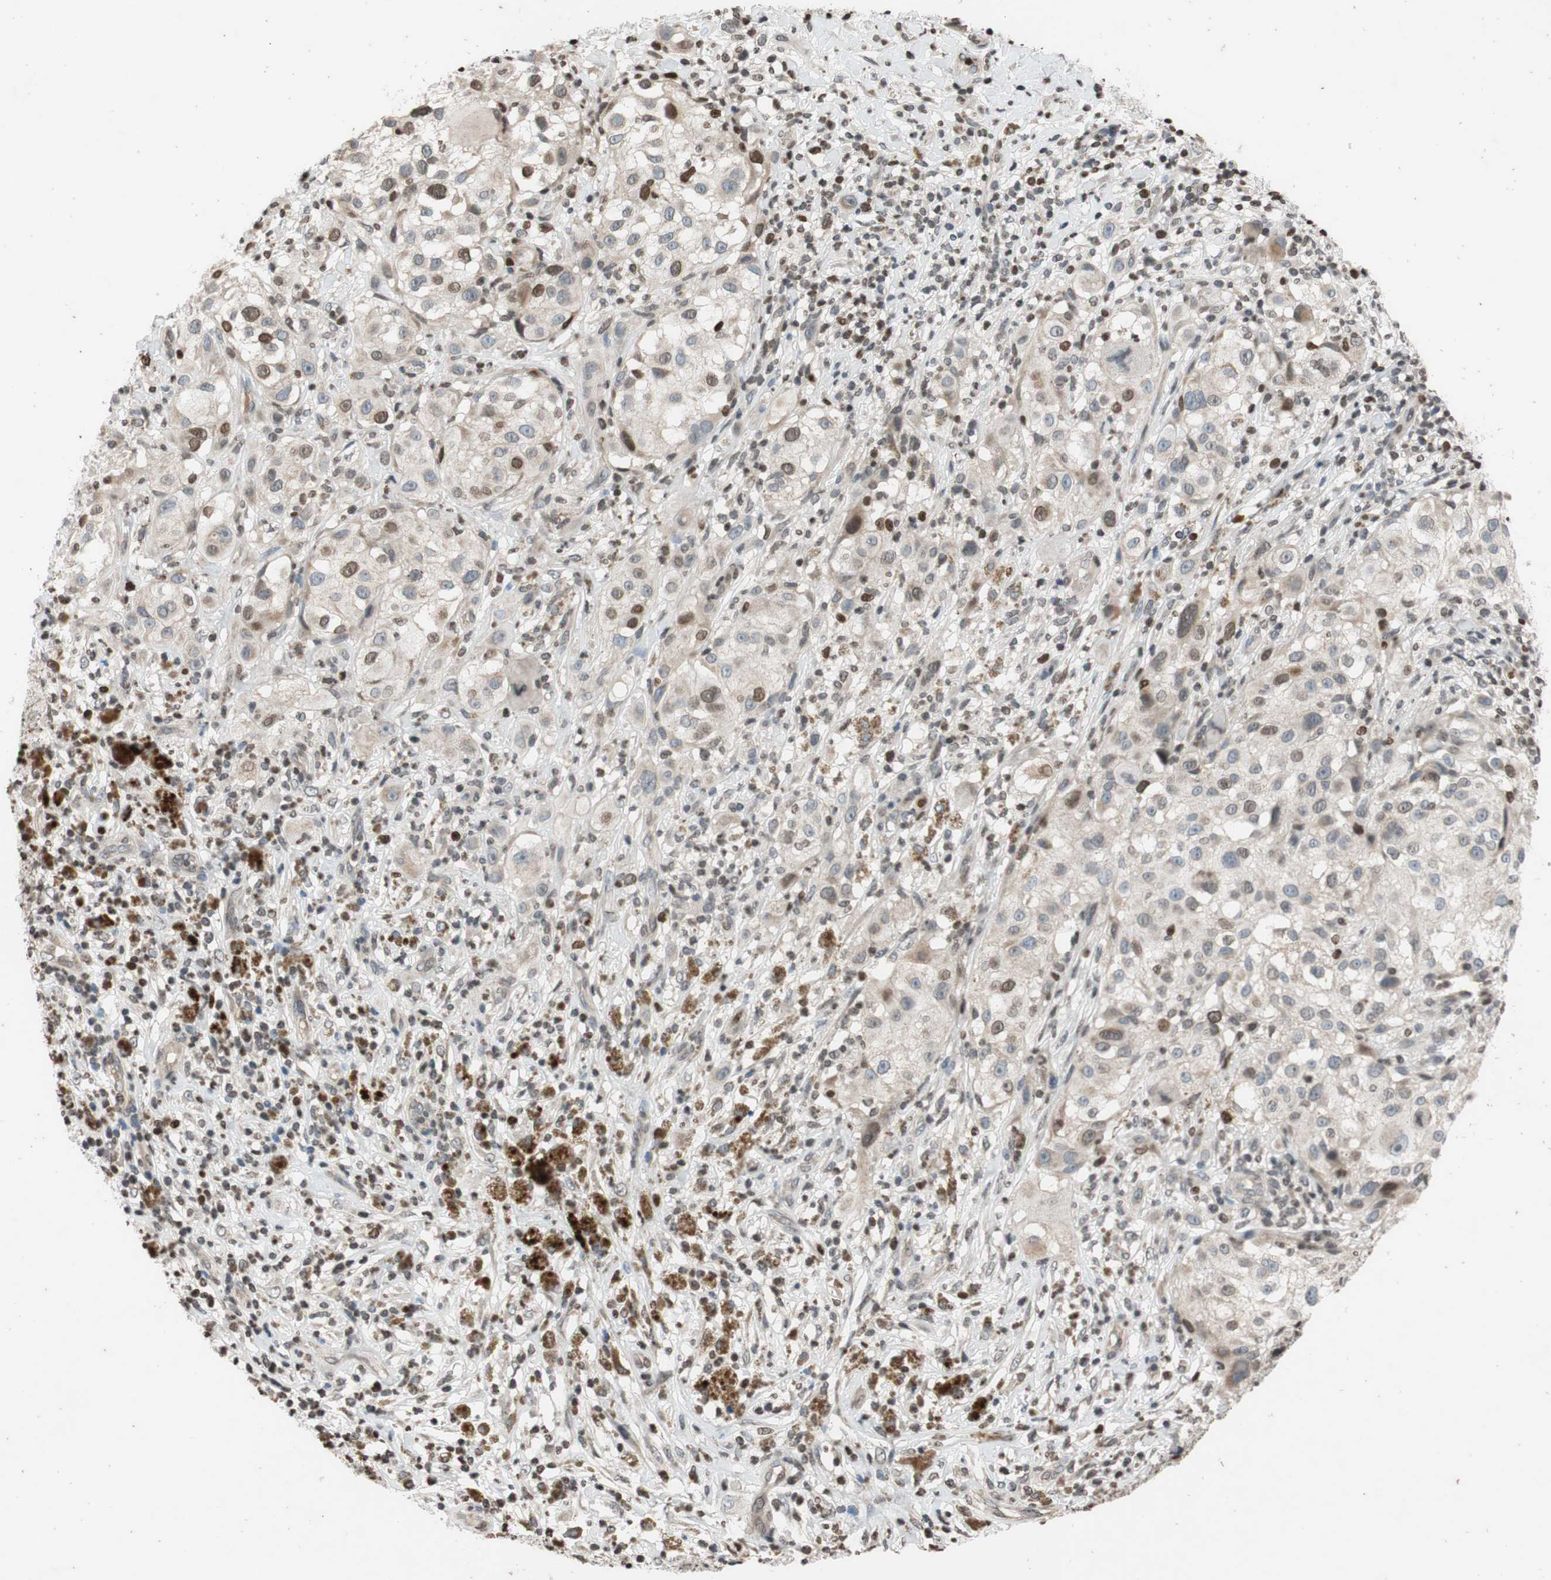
{"staining": {"intensity": "moderate", "quantity": "<25%", "location": "nuclear"}, "tissue": "melanoma", "cell_type": "Tumor cells", "image_type": "cancer", "snomed": [{"axis": "morphology", "description": "Necrosis, NOS"}, {"axis": "morphology", "description": "Malignant melanoma, NOS"}, {"axis": "topography", "description": "Skin"}], "caption": "A high-resolution image shows IHC staining of malignant melanoma, which shows moderate nuclear staining in about <25% of tumor cells.", "gene": "MCM6", "patient": {"sex": "female", "age": 87}}